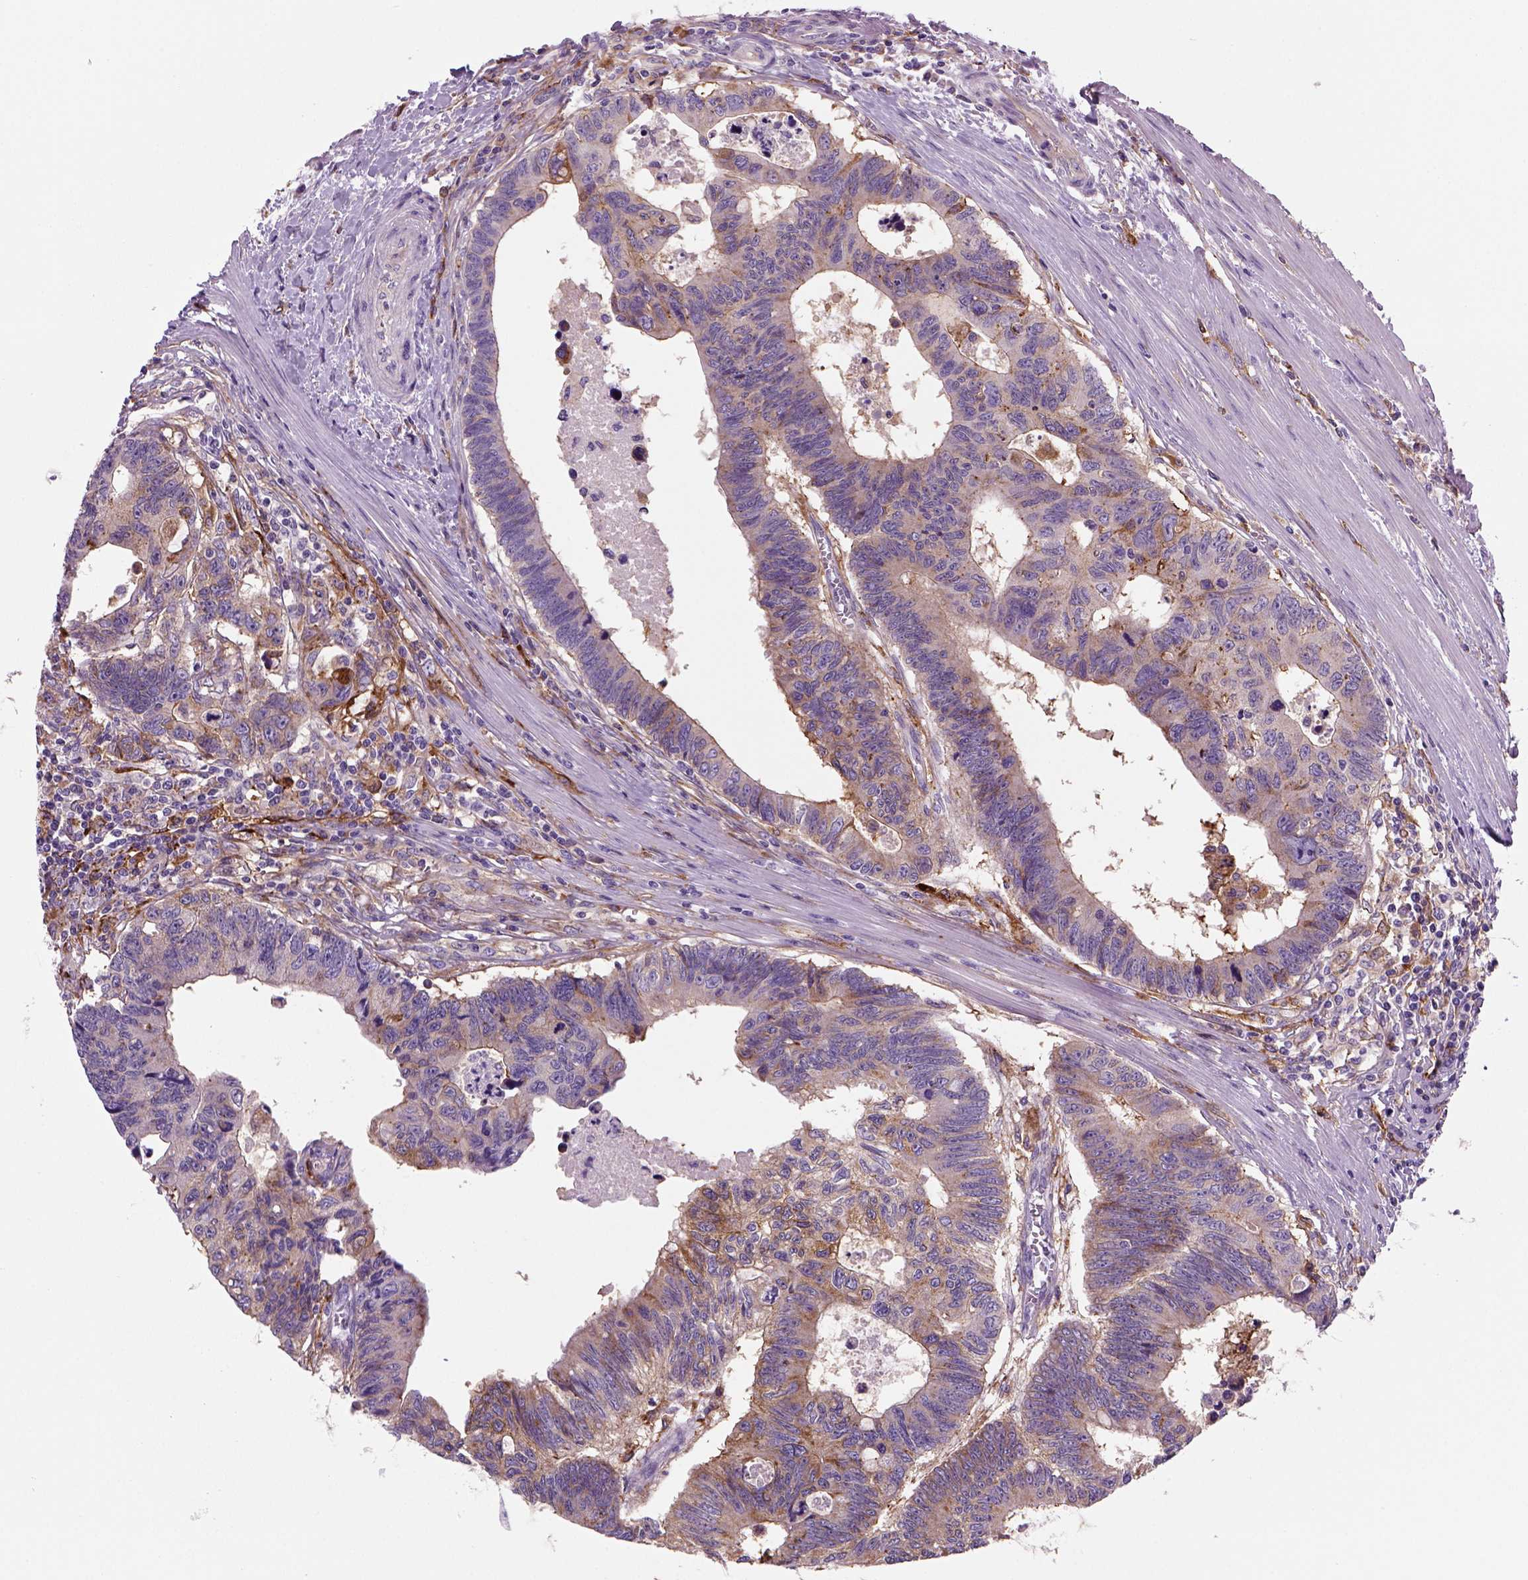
{"staining": {"intensity": "moderate", "quantity": "<25%", "location": "cytoplasmic/membranous"}, "tissue": "colorectal cancer", "cell_type": "Tumor cells", "image_type": "cancer", "snomed": [{"axis": "morphology", "description": "Adenocarcinoma, NOS"}, {"axis": "topography", "description": "Colon"}], "caption": "Colorectal cancer (adenocarcinoma) stained with a protein marker demonstrates moderate staining in tumor cells.", "gene": "MARCKS", "patient": {"sex": "female", "age": 77}}